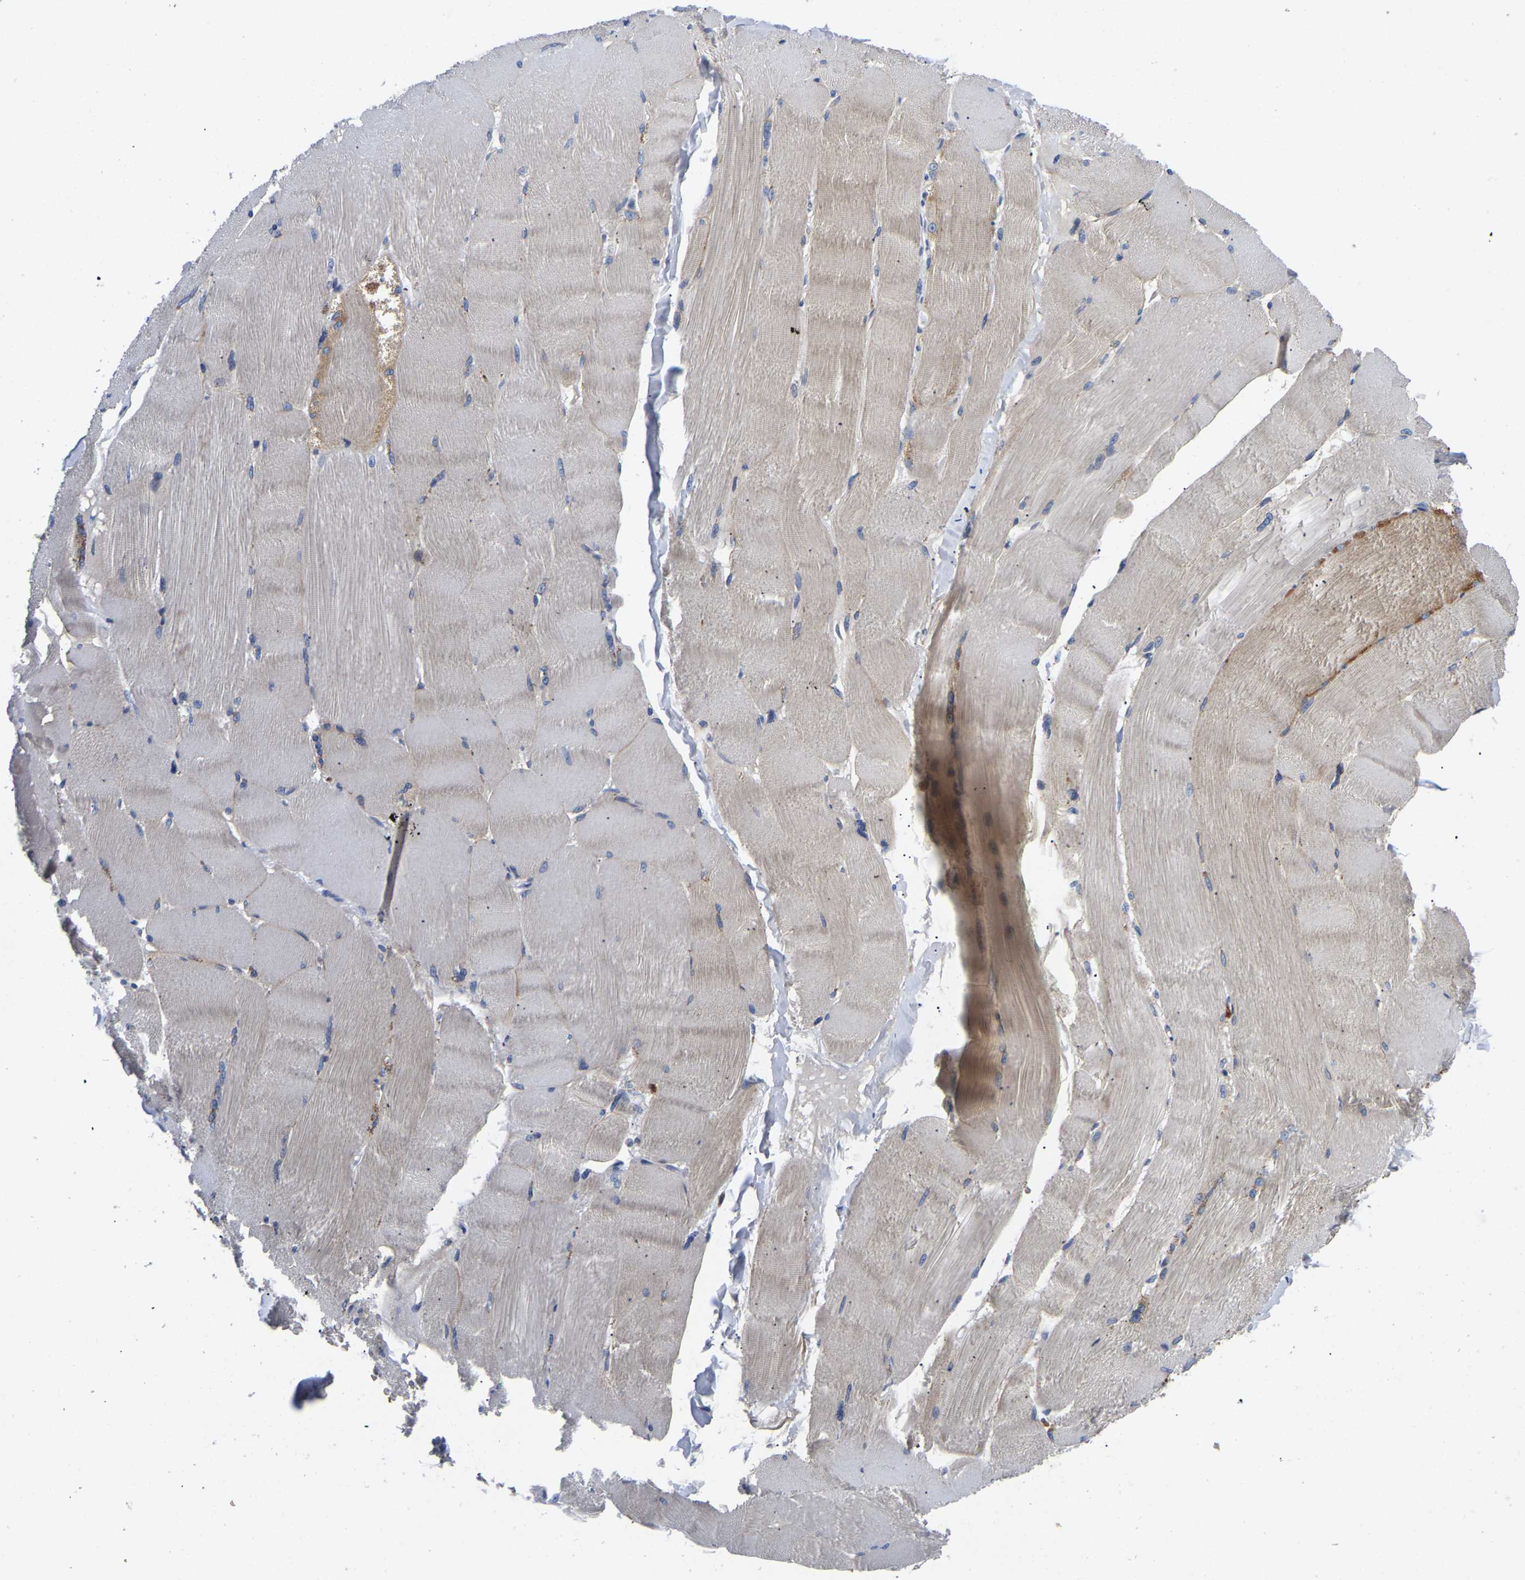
{"staining": {"intensity": "weak", "quantity": "<25%", "location": "cytoplasmic/membranous"}, "tissue": "skeletal muscle", "cell_type": "Myocytes", "image_type": "normal", "snomed": [{"axis": "morphology", "description": "Normal tissue, NOS"}, {"axis": "topography", "description": "Skin"}, {"axis": "topography", "description": "Skeletal muscle"}], "caption": "This is an immunohistochemistry micrograph of benign human skeletal muscle. There is no staining in myocytes.", "gene": "TOR1B", "patient": {"sex": "male", "age": 83}}